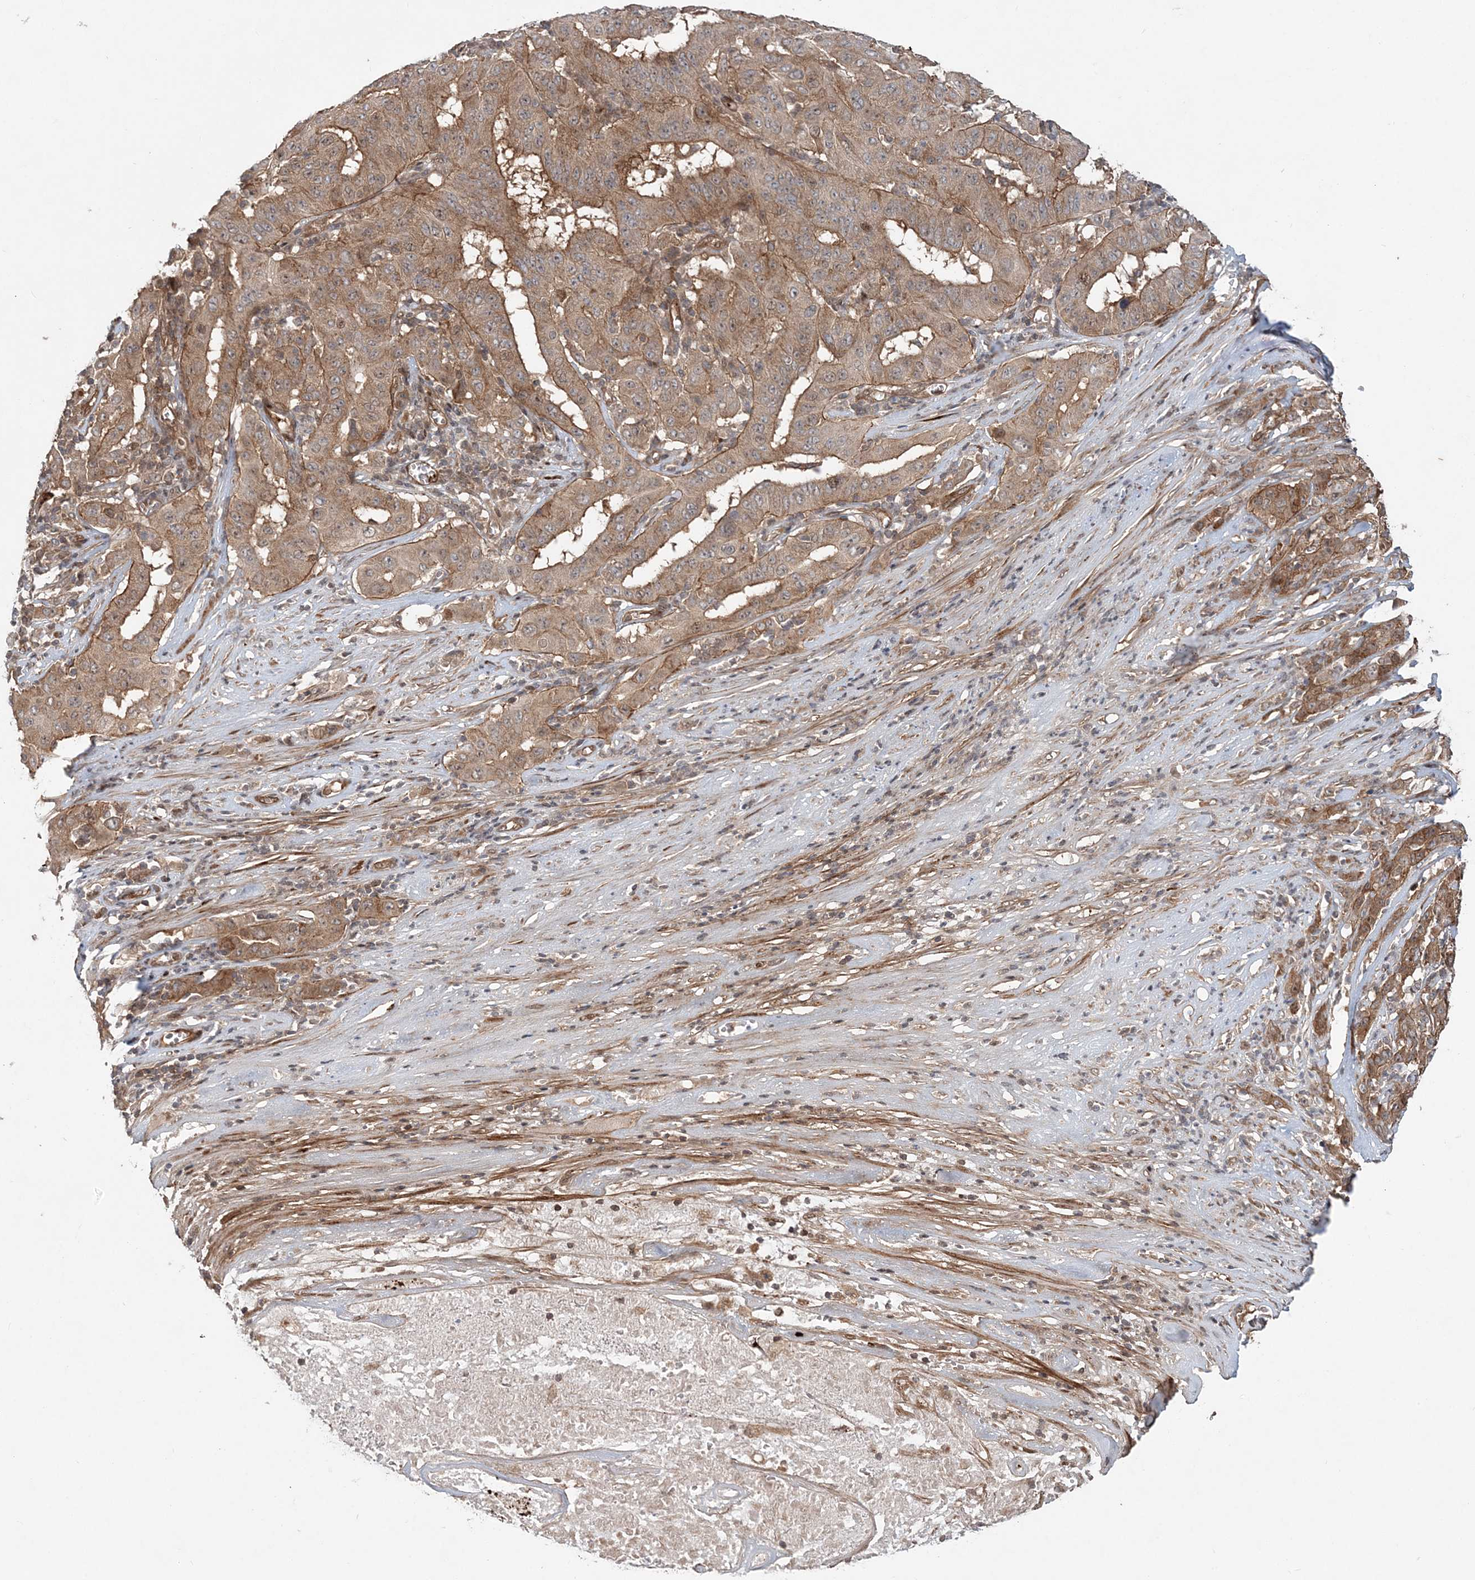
{"staining": {"intensity": "moderate", "quantity": ">75%", "location": "cytoplasmic/membranous"}, "tissue": "pancreatic cancer", "cell_type": "Tumor cells", "image_type": "cancer", "snomed": [{"axis": "morphology", "description": "Adenocarcinoma, NOS"}, {"axis": "topography", "description": "Pancreas"}], "caption": "Adenocarcinoma (pancreatic) was stained to show a protein in brown. There is medium levels of moderate cytoplasmic/membranous positivity in approximately >75% of tumor cells. (DAB IHC with brightfield microscopy, high magnification).", "gene": "GEMIN5", "patient": {"sex": "male", "age": 63}}